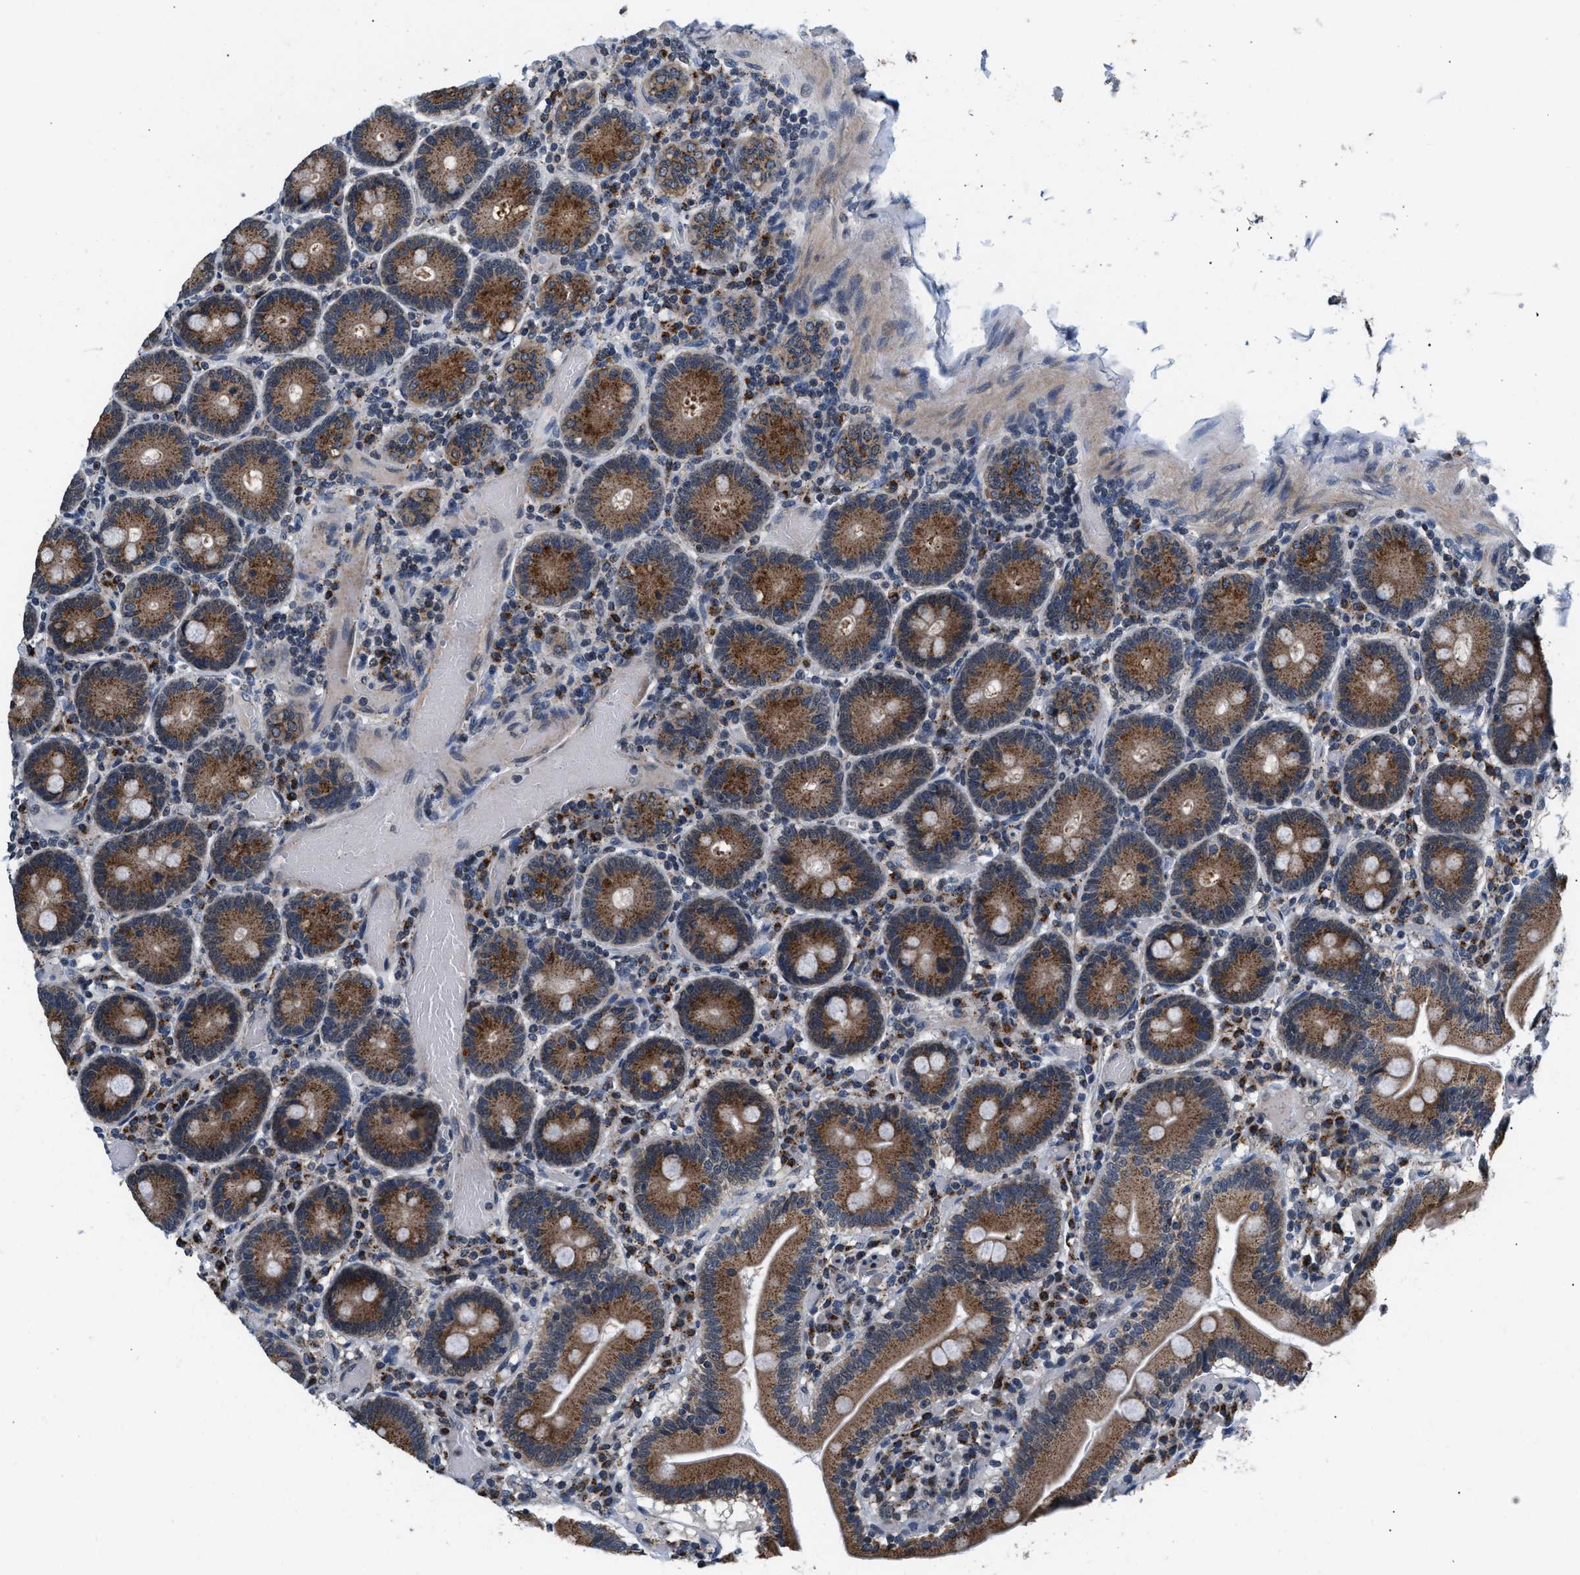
{"staining": {"intensity": "moderate", "quantity": ">75%", "location": "cytoplasmic/membranous"}, "tissue": "duodenum", "cell_type": "Glandular cells", "image_type": "normal", "snomed": [{"axis": "morphology", "description": "Normal tissue, NOS"}, {"axis": "topography", "description": "Duodenum"}], "caption": "A brown stain labels moderate cytoplasmic/membranous staining of a protein in glandular cells of benign human duodenum. (Brightfield microscopy of DAB IHC at high magnification).", "gene": "KCNMB2", "patient": {"sex": "male", "age": 66}}